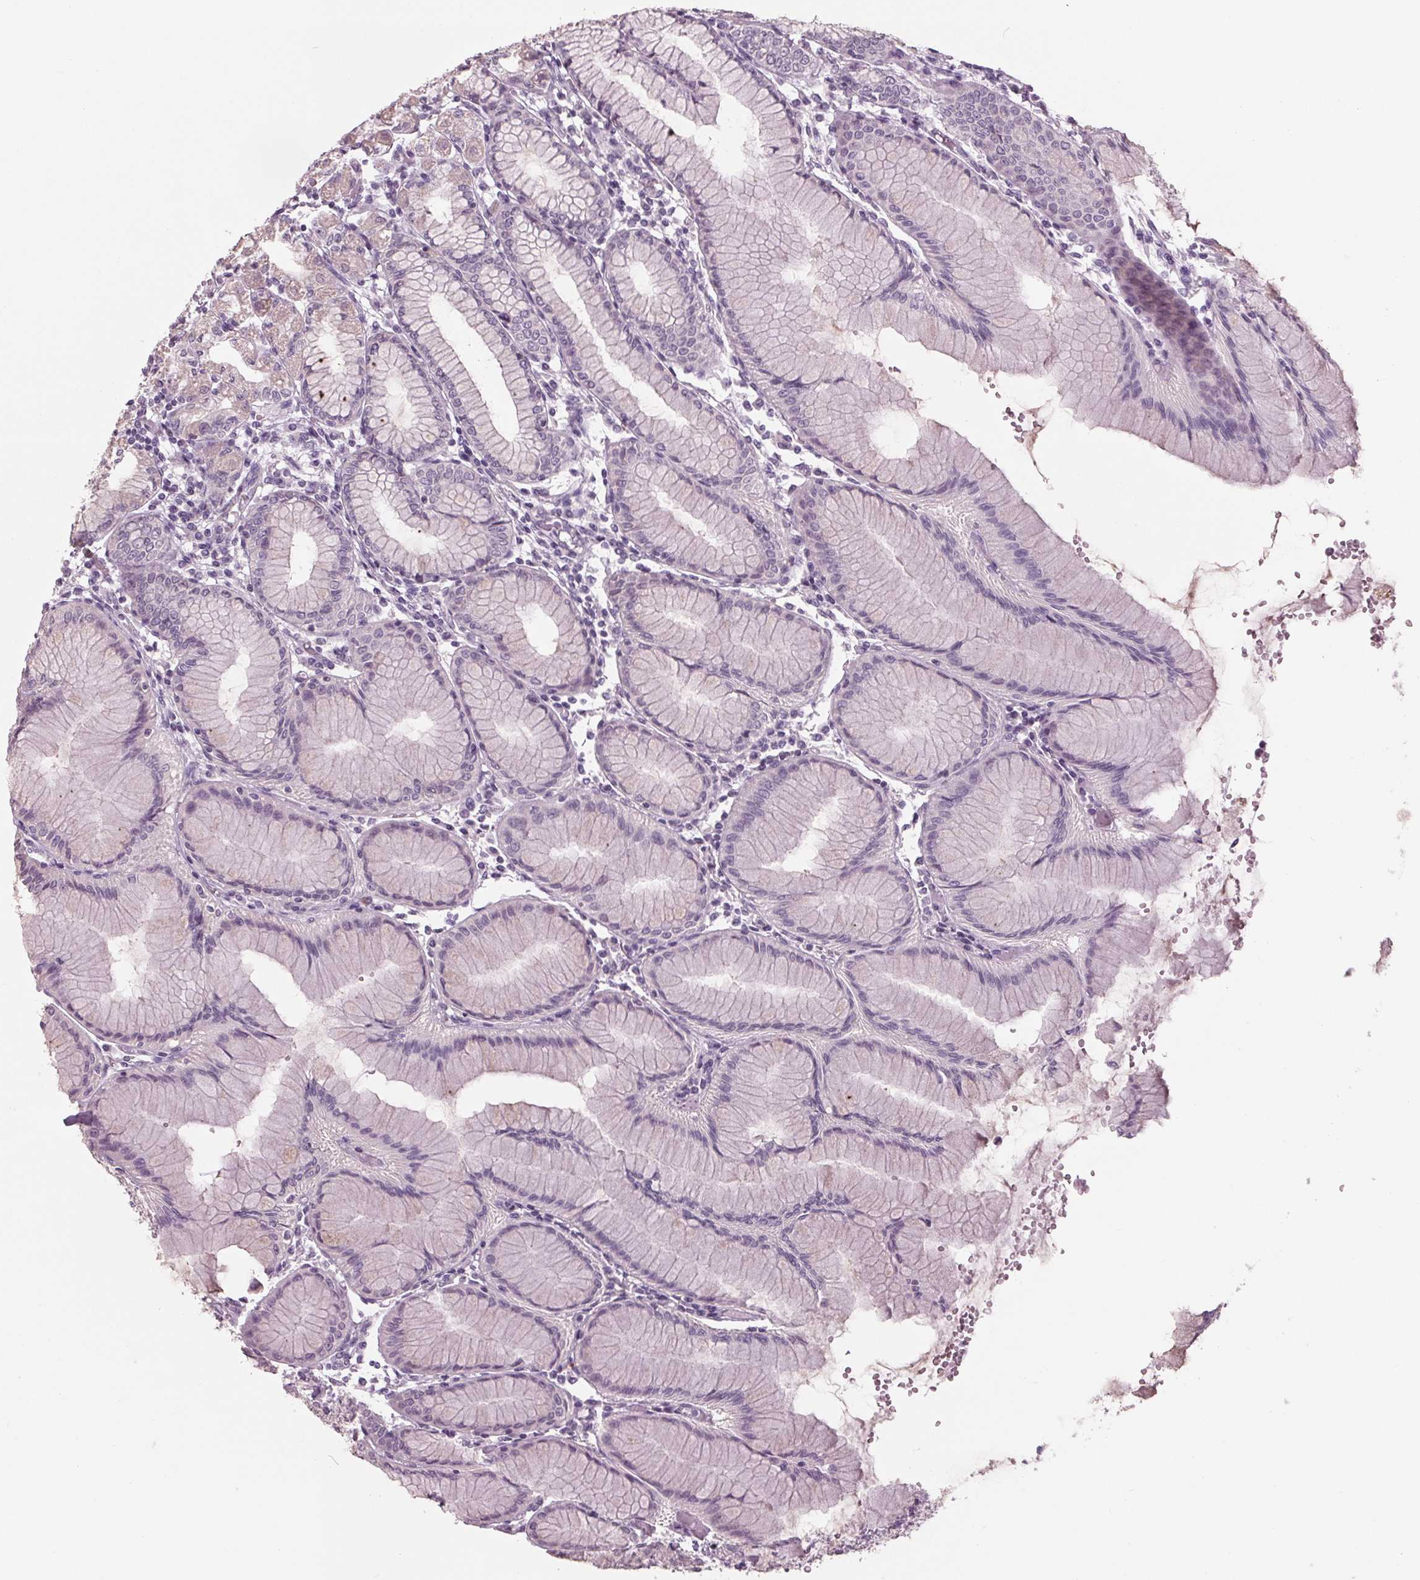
{"staining": {"intensity": "negative", "quantity": "none", "location": "none"}, "tissue": "stomach", "cell_type": "Glandular cells", "image_type": "normal", "snomed": [{"axis": "morphology", "description": "Normal tissue, NOS"}, {"axis": "topography", "description": "Skeletal muscle"}, {"axis": "topography", "description": "Stomach"}], "caption": "A micrograph of stomach stained for a protein exhibits no brown staining in glandular cells.", "gene": "TNNC2", "patient": {"sex": "female", "age": 57}}